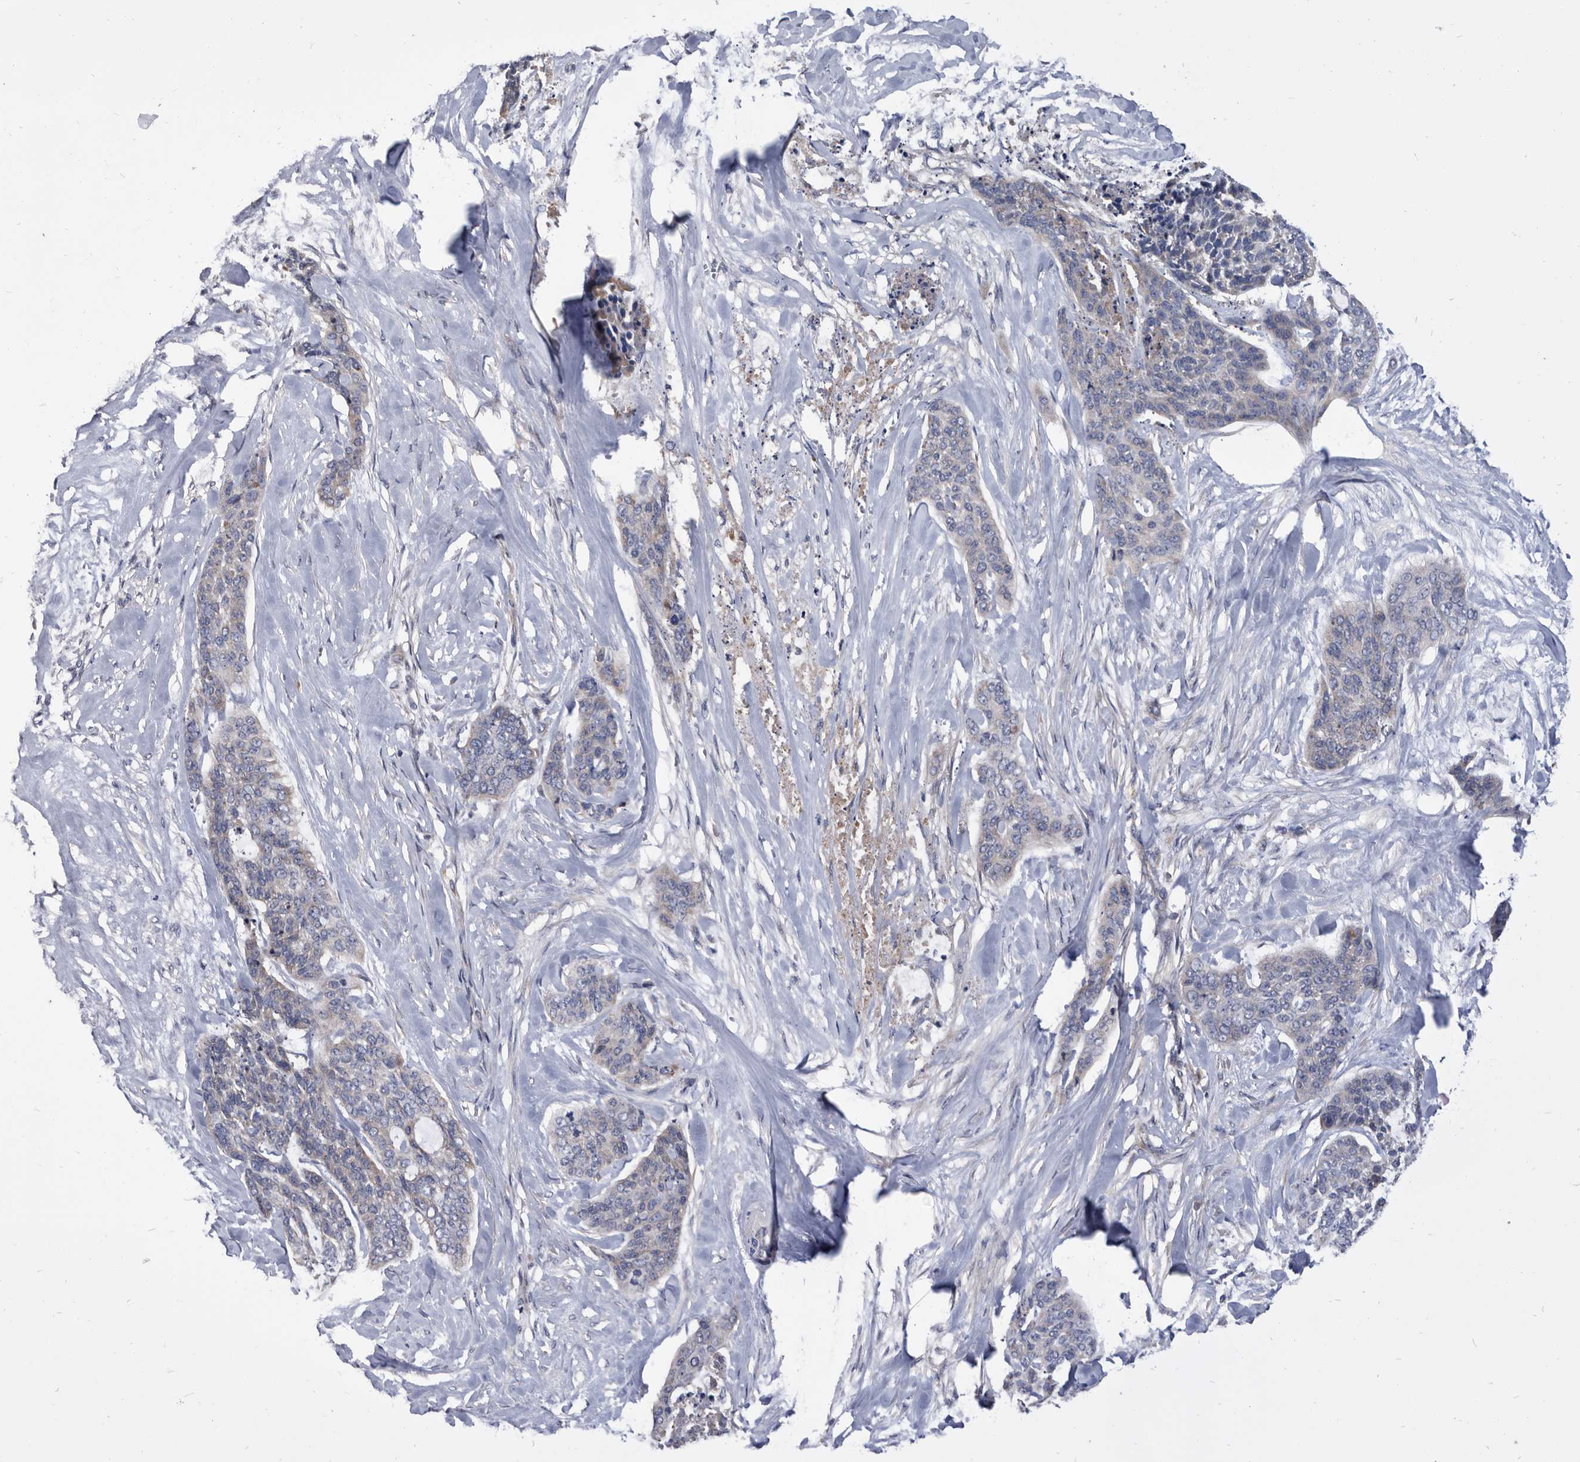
{"staining": {"intensity": "negative", "quantity": "none", "location": "none"}, "tissue": "skin cancer", "cell_type": "Tumor cells", "image_type": "cancer", "snomed": [{"axis": "morphology", "description": "Basal cell carcinoma"}, {"axis": "topography", "description": "Skin"}], "caption": "Immunohistochemistry image of neoplastic tissue: basal cell carcinoma (skin) stained with DAB (3,3'-diaminobenzidine) exhibits no significant protein positivity in tumor cells.", "gene": "DTNBP1", "patient": {"sex": "female", "age": 64}}